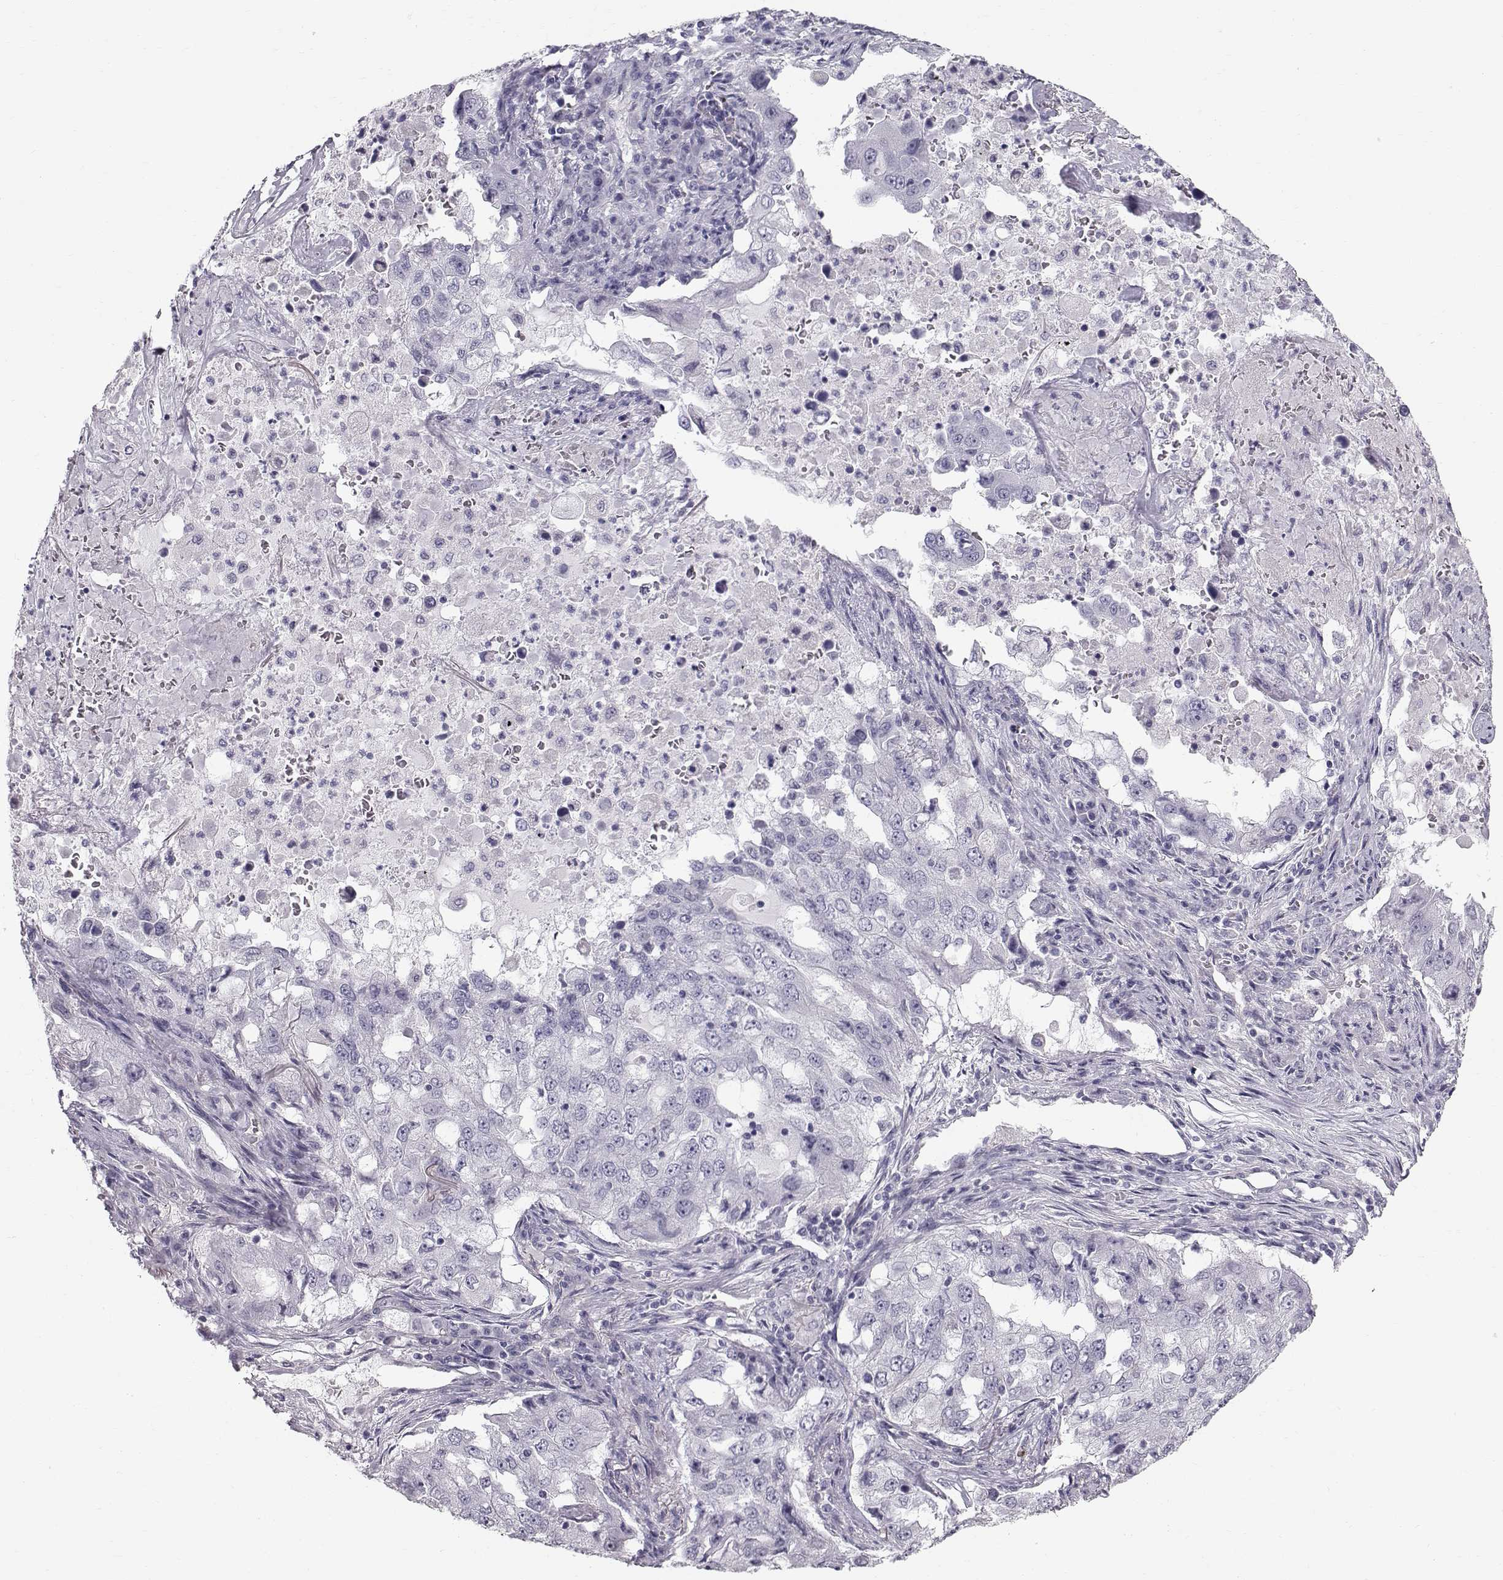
{"staining": {"intensity": "negative", "quantity": "none", "location": "none"}, "tissue": "lung cancer", "cell_type": "Tumor cells", "image_type": "cancer", "snomed": [{"axis": "morphology", "description": "Adenocarcinoma, NOS"}, {"axis": "topography", "description": "Lung"}], "caption": "Immunohistochemical staining of lung adenocarcinoma shows no significant staining in tumor cells.", "gene": "SPDYE4", "patient": {"sex": "female", "age": 61}}